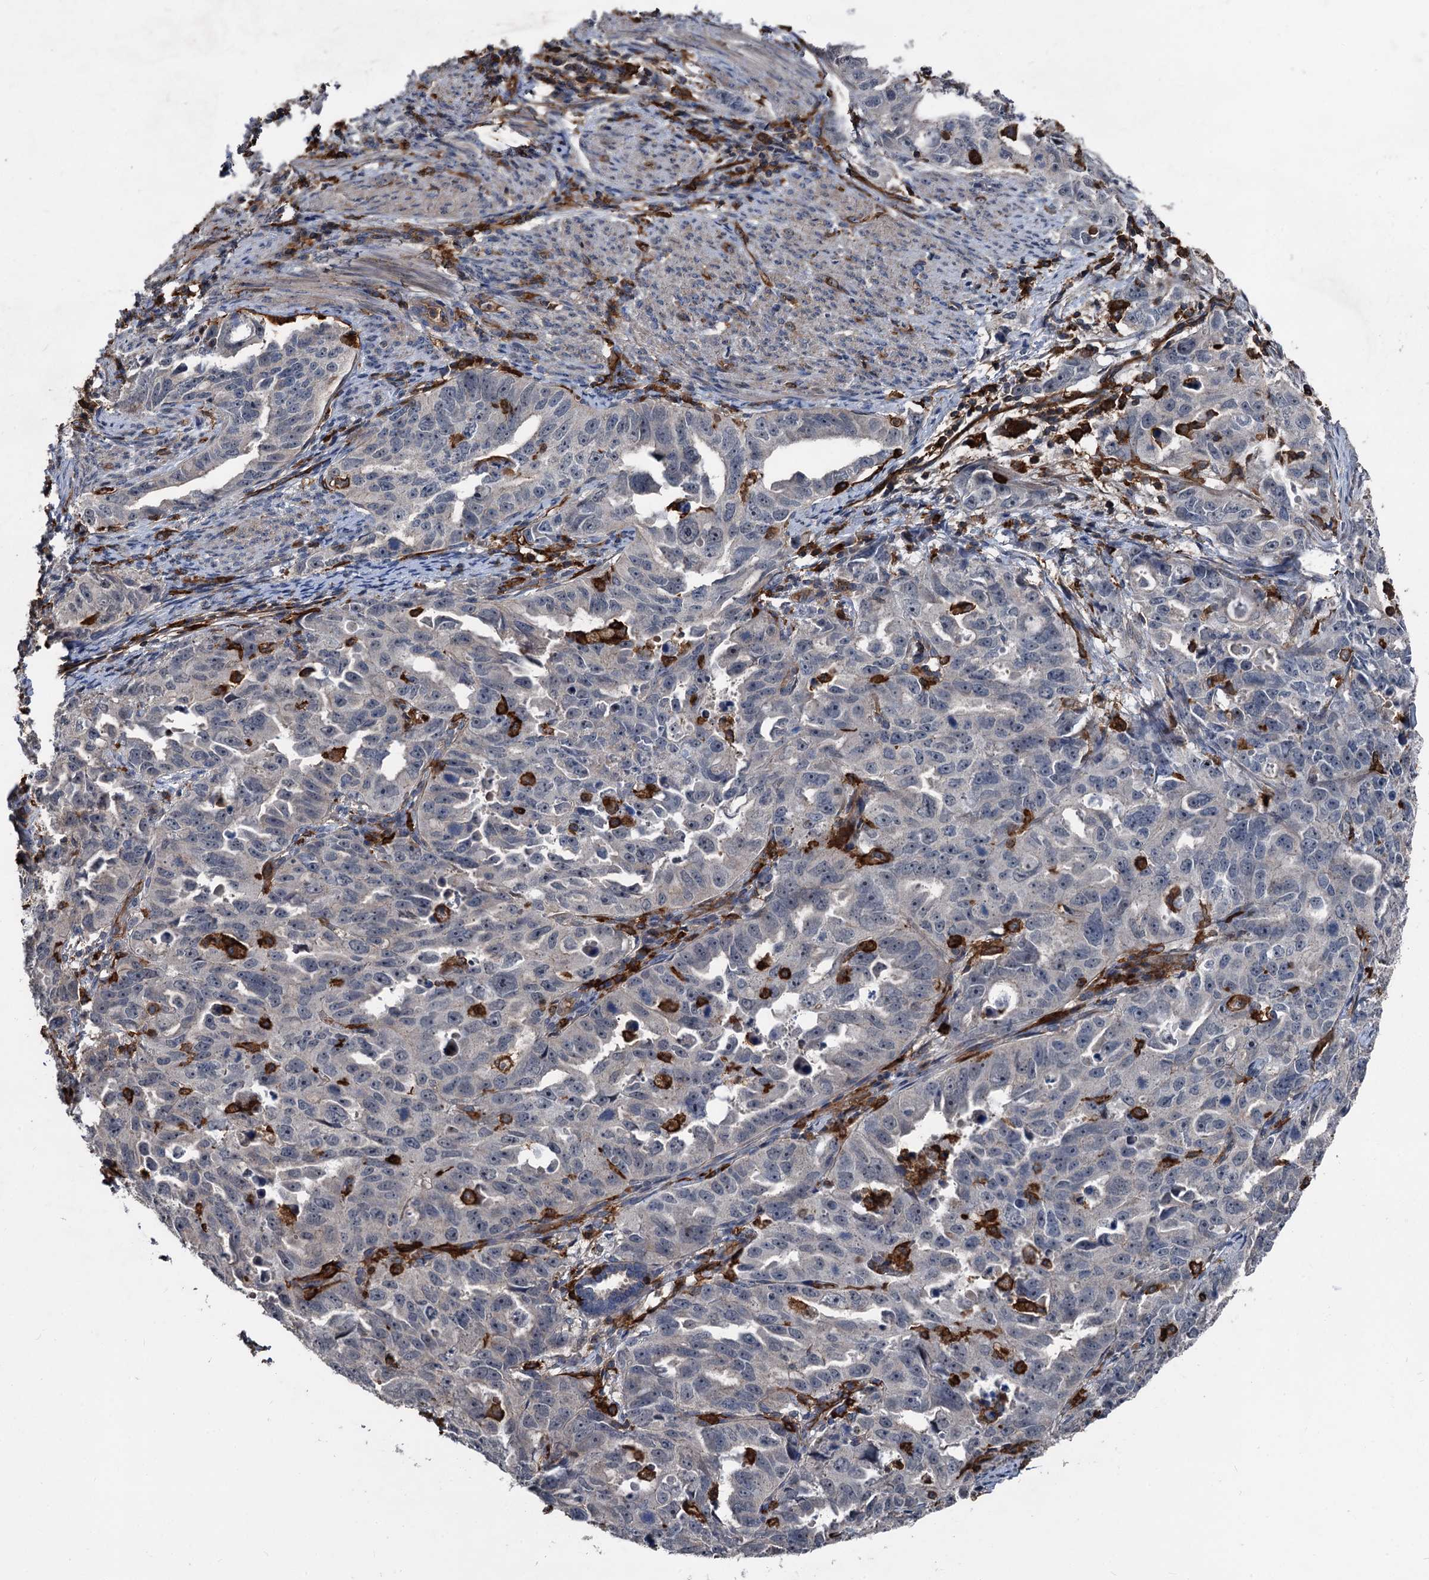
{"staining": {"intensity": "negative", "quantity": "none", "location": "none"}, "tissue": "endometrial cancer", "cell_type": "Tumor cells", "image_type": "cancer", "snomed": [{"axis": "morphology", "description": "Adenocarcinoma, NOS"}, {"axis": "topography", "description": "Endometrium"}], "caption": "The immunohistochemistry histopathology image has no significant staining in tumor cells of endometrial cancer tissue.", "gene": "PLEKHO2", "patient": {"sex": "female", "age": 65}}